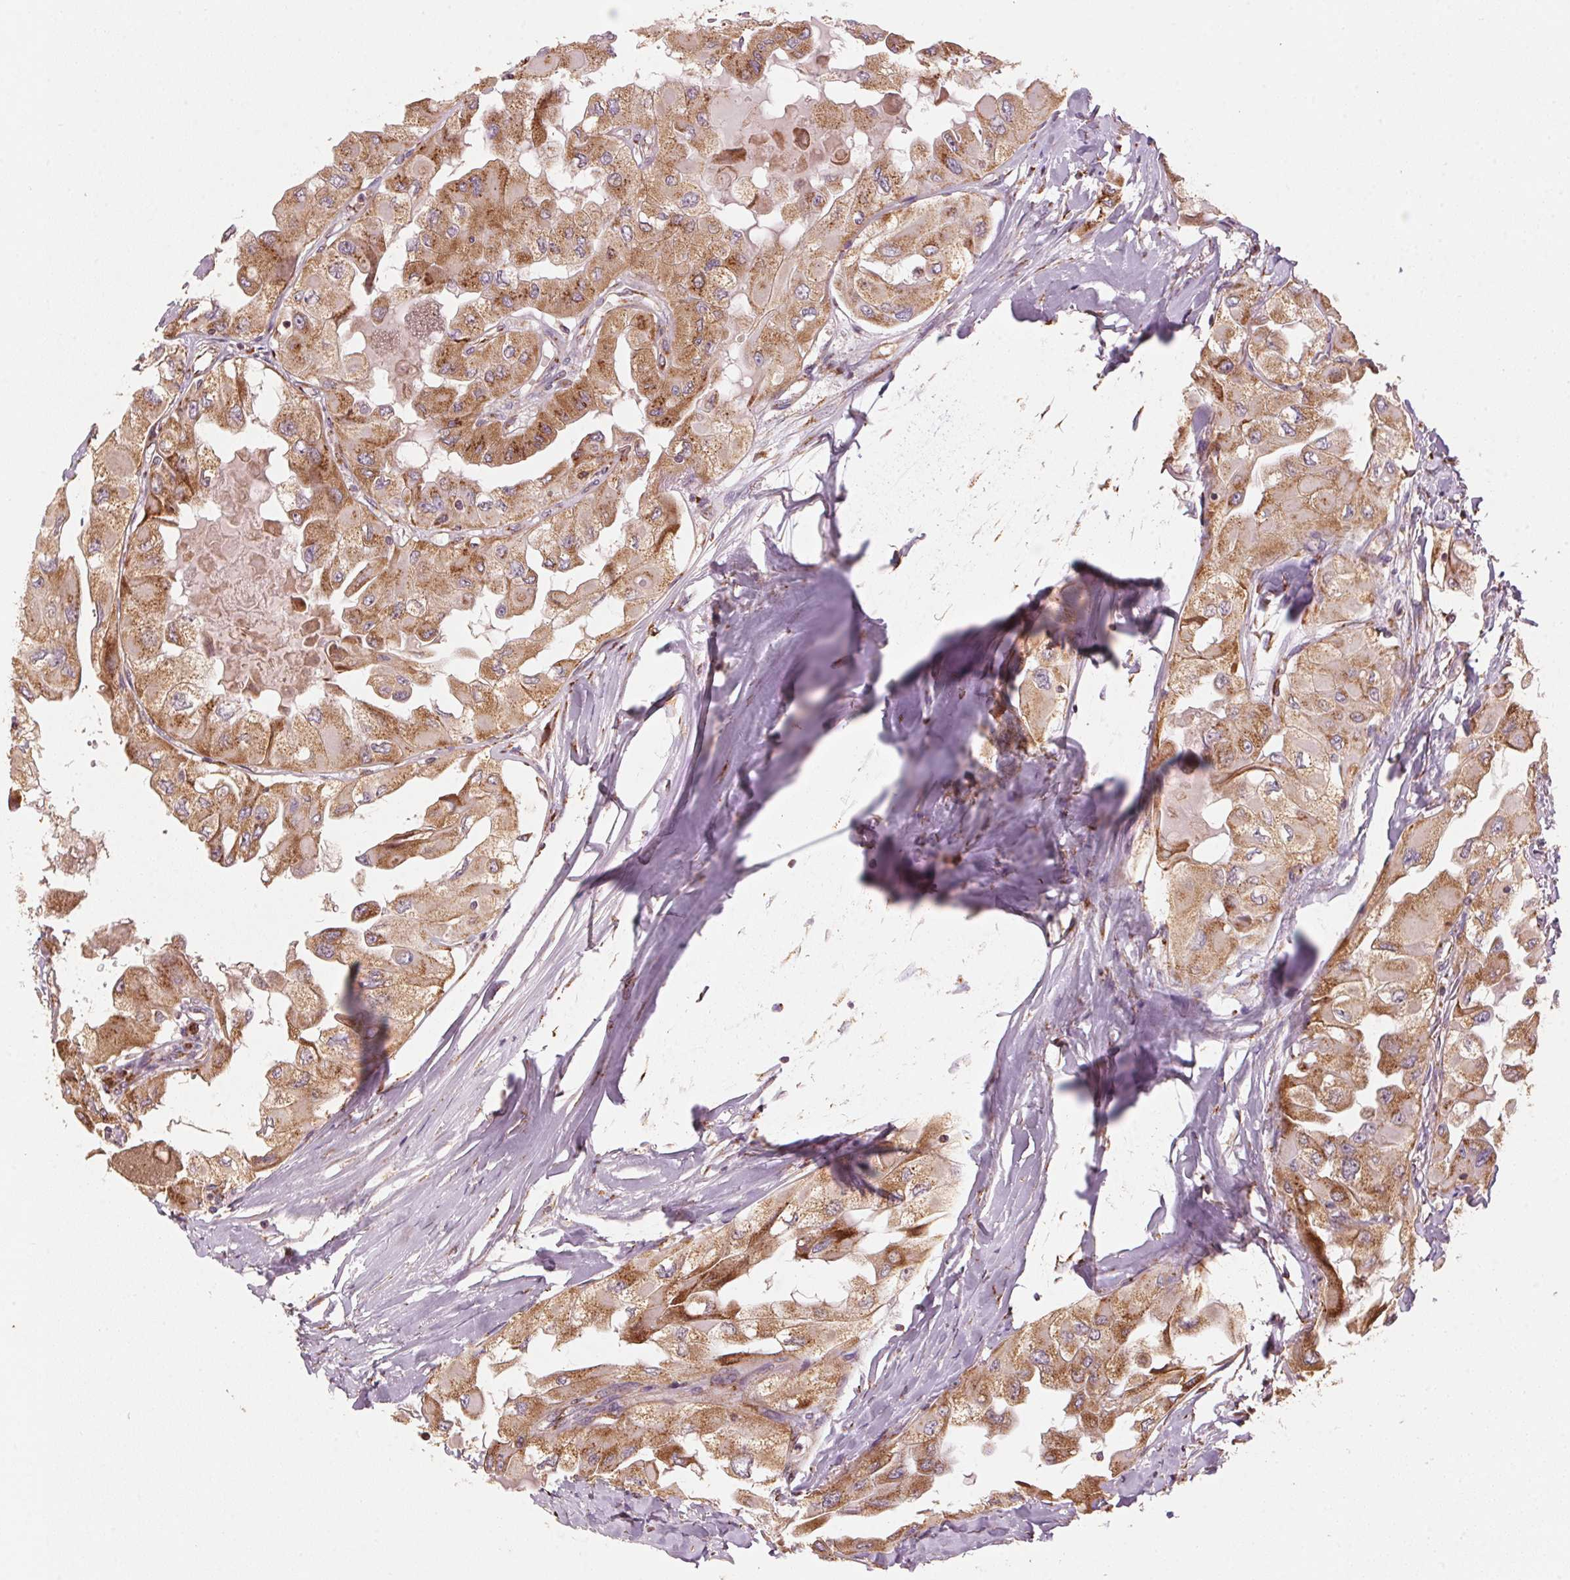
{"staining": {"intensity": "moderate", "quantity": ">75%", "location": "cytoplasmic/membranous"}, "tissue": "thyroid cancer", "cell_type": "Tumor cells", "image_type": "cancer", "snomed": [{"axis": "morphology", "description": "Normal tissue, NOS"}, {"axis": "morphology", "description": "Papillary adenocarcinoma, NOS"}, {"axis": "topography", "description": "Thyroid gland"}], "caption": "DAB (3,3'-diaminobenzidine) immunohistochemical staining of thyroid cancer demonstrates moderate cytoplasmic/membranous protein expression in approximately >75% of tumor cells.", "gene": "TOMM70", "patient": {"sex": "female", "age": 59}}